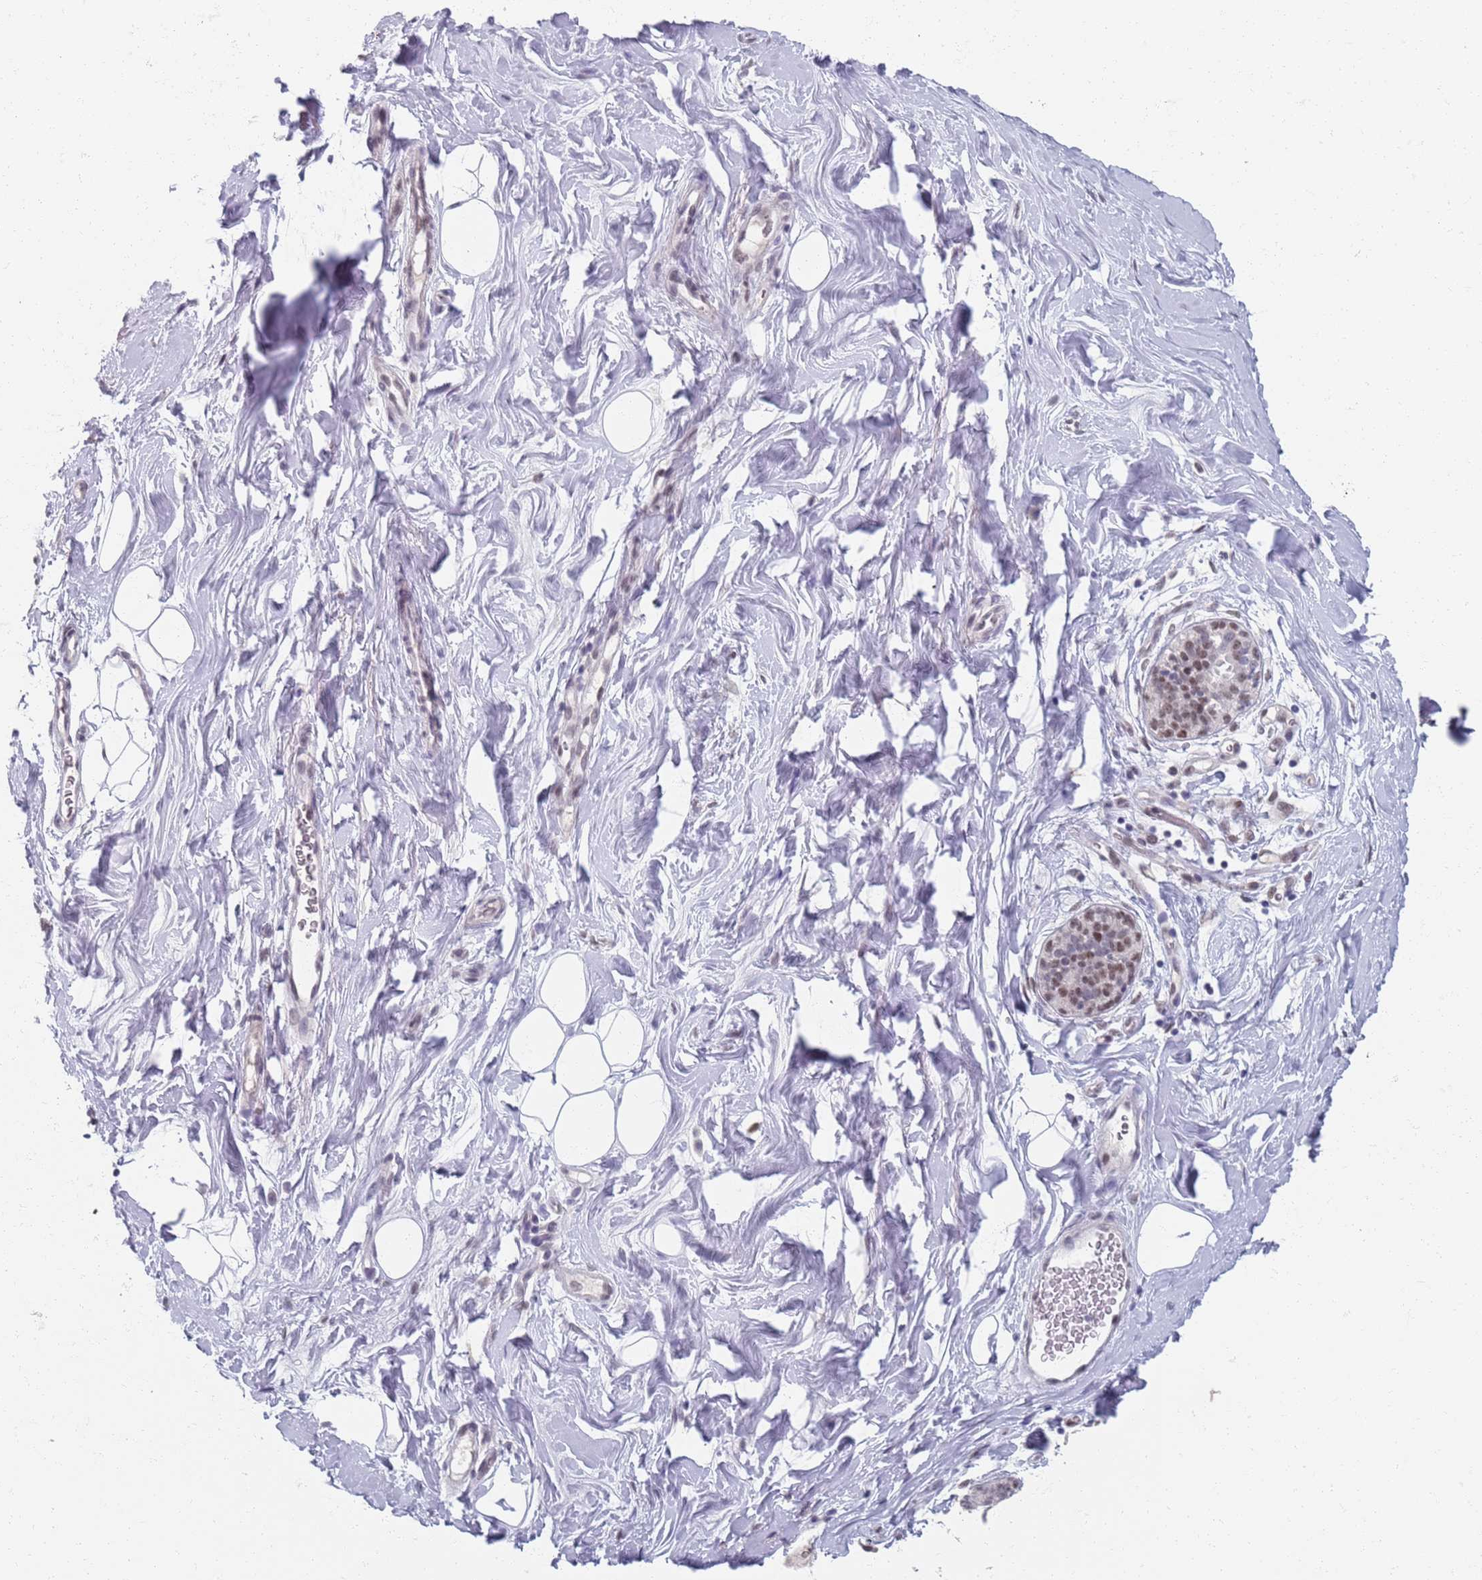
{"staining": {"intensity": "negative", "quantity": "none", "location": "none"}, "tissue": "adipose tissue", "cell_type": "Adipocytes", "image_type": "normal", "snomed": [{"axis": "morphology", "description": "Normal tissue, NOS"}, {"axis": "topography", "description": "Breast"}], "caption": "Adipocytes show no significant staining in unremarkable adipose tissue. The staining is performed using DAB (3,3'-diaminobenzidine) brown chromogen with nuclei counter-stained in using hematoxylin.", "gene": "SAMD1", "patient": {"sex": "female", "age": 26}}